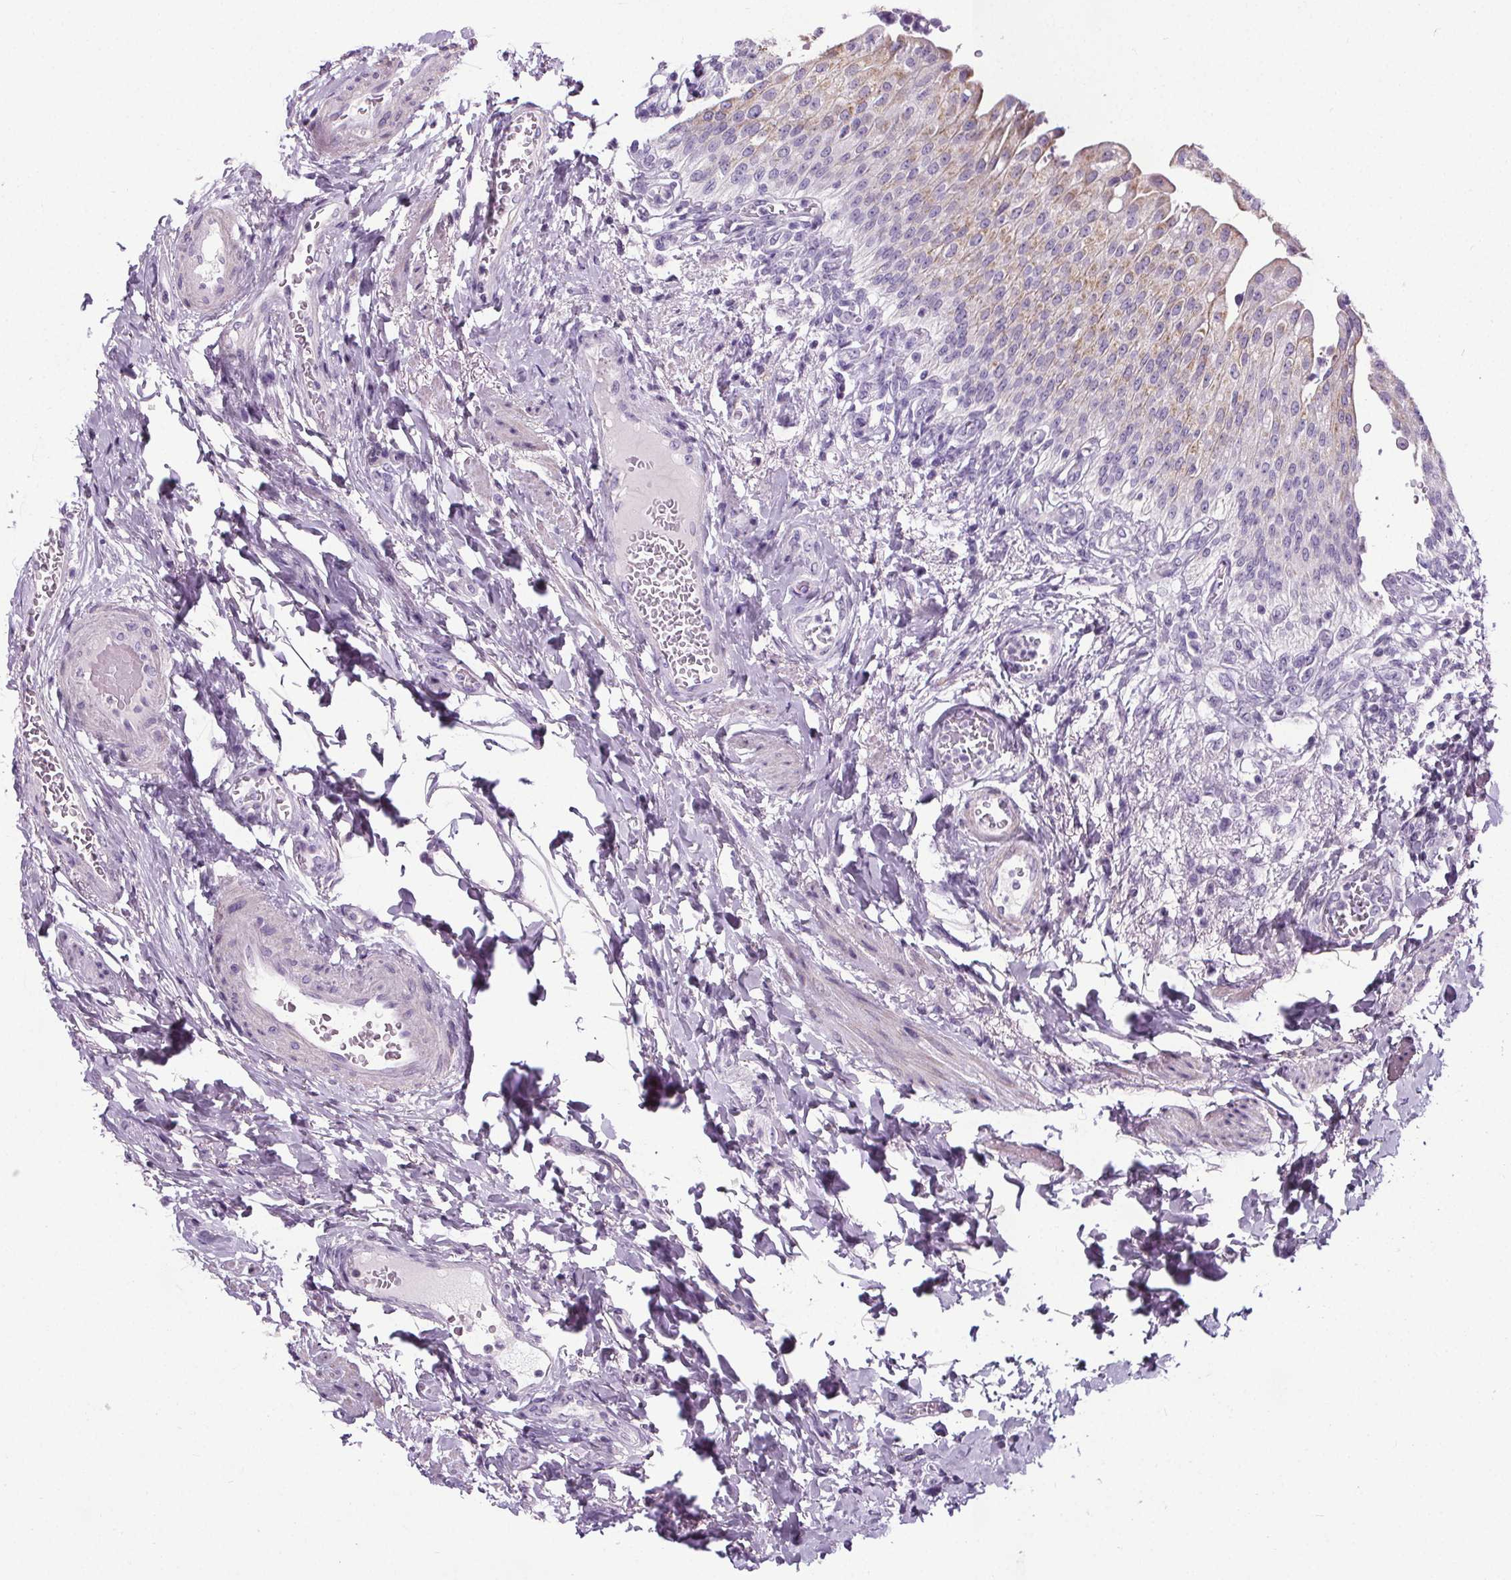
{"staining": {"intensity": "weak", "quantity": "<25%", "location": "cytoplasmic/membranous"}, "tissue": "urinary bladder", "cell_type": "Urothelial cells", "image_type": "normal", "snomed": [{"axis": "morphology", "description": "Normal tissue, NOS"}, {"axis": "topography", "description": "Urinary bladder"}, {"axis": "topography", "description": "Peripheral nerve tissue"}], "caption": "Immunohistochemistry (IHC) photomicrograph of unremarkable urinary bladder: urinary bladder stained with DAB displays no significant protein staining in urothelial cells. (DAB (3,3'-diaminobenzidine) IHC visualized using brightfield microscopy, high magnification).", "gene": "ELAVL2", "patient": {"sex": "female", "age": 60}}